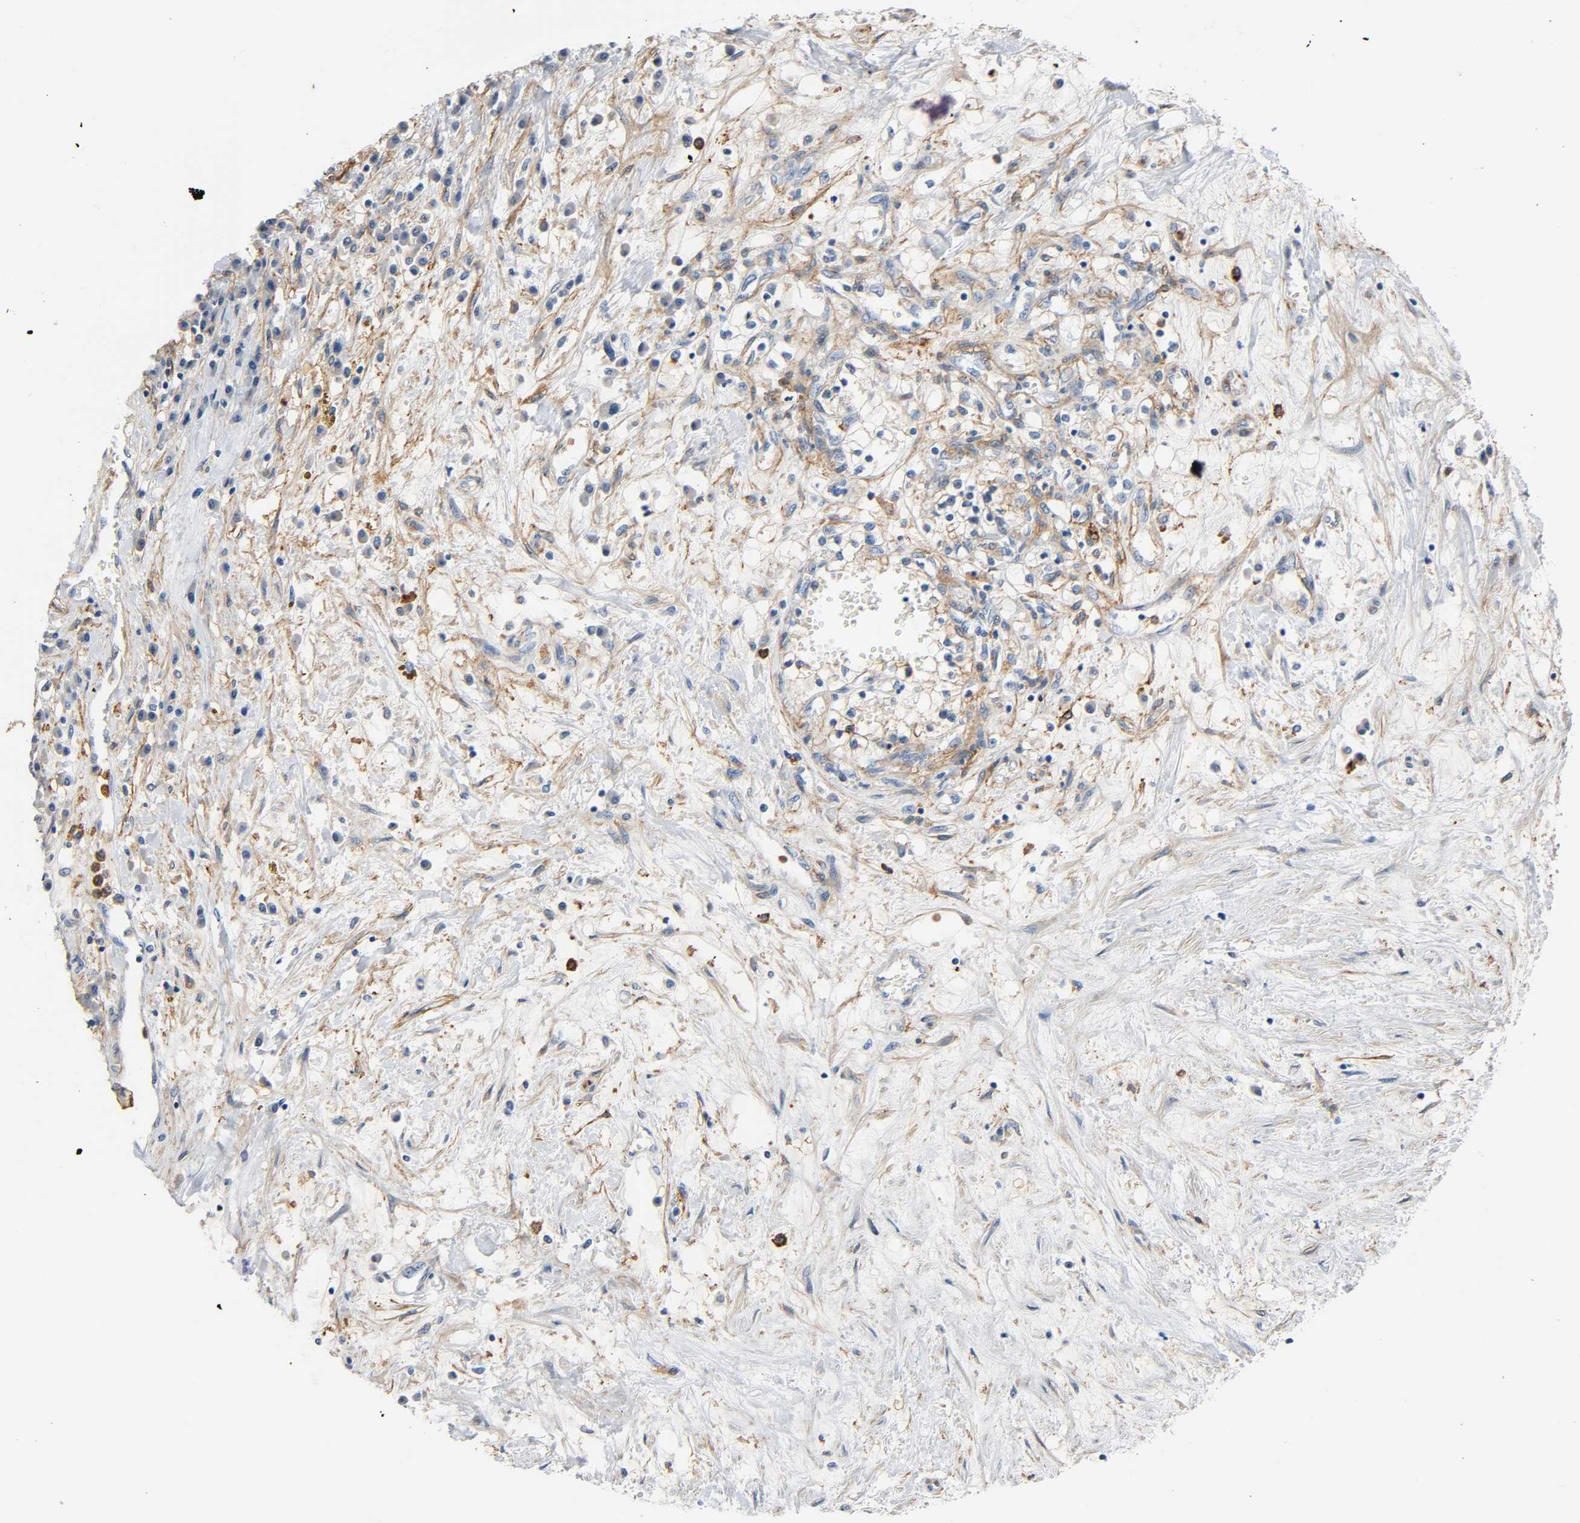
{"staining": {"intensity": "negative", "quantity": "none", "location": "none"}, "tissue": "renal cancer", "cell_type": "Tumor cells", "image_type": "cancer", "snomed": [{"axis": "morphology", "description": "Adenocarcinoma, NOS"}, {"axis": "topography", "description": "Kidney"}], "caption": "Protein analysis of renal cancer shows no significant expression in tumor cells. The staining is performed using DAB (3,3'-diaminobenzidine) brown chromogen with nuclei counter-stained in using hematoxylin.", "gene": "ANPEP", "patient": {"sex": "male", "age": 68}}